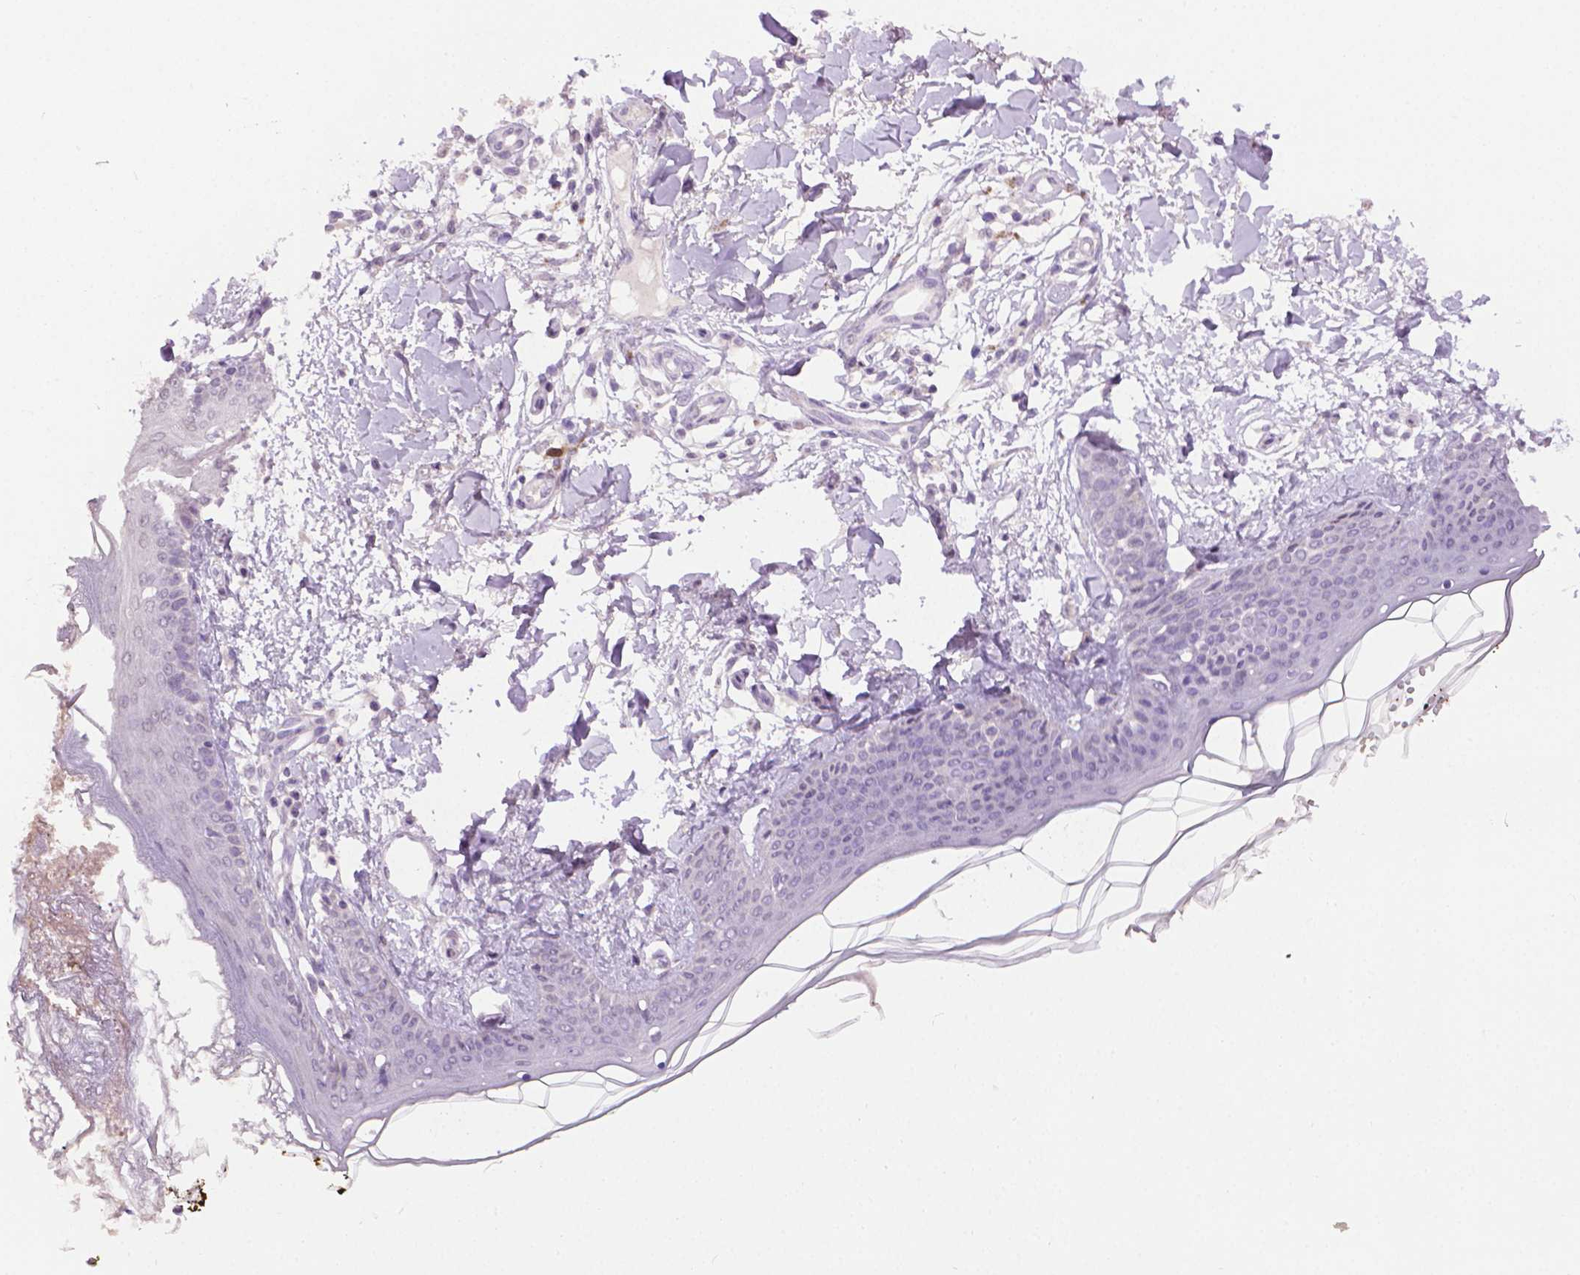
{"staining": {"intensity": "negative", "quantity": "none", "location": "none"}, "tissue": "skin", "cell_type": "Fibroblasts", "image_type": "normal", "snomed": [{"axis": "morphology", "description": "Normal tissue, NOS"}, {"axis": "topography", "description": "Skin"}], "caption": "DAB immunohistochemical staining of benign skin displays no significant expression in fibroblasts. The staining is performed using DAB brown chromogen with nuclei counter-stained in using hematoxylin.", "gene": "CDKN2D", "patient": {"sex": "female", "age": 34}}